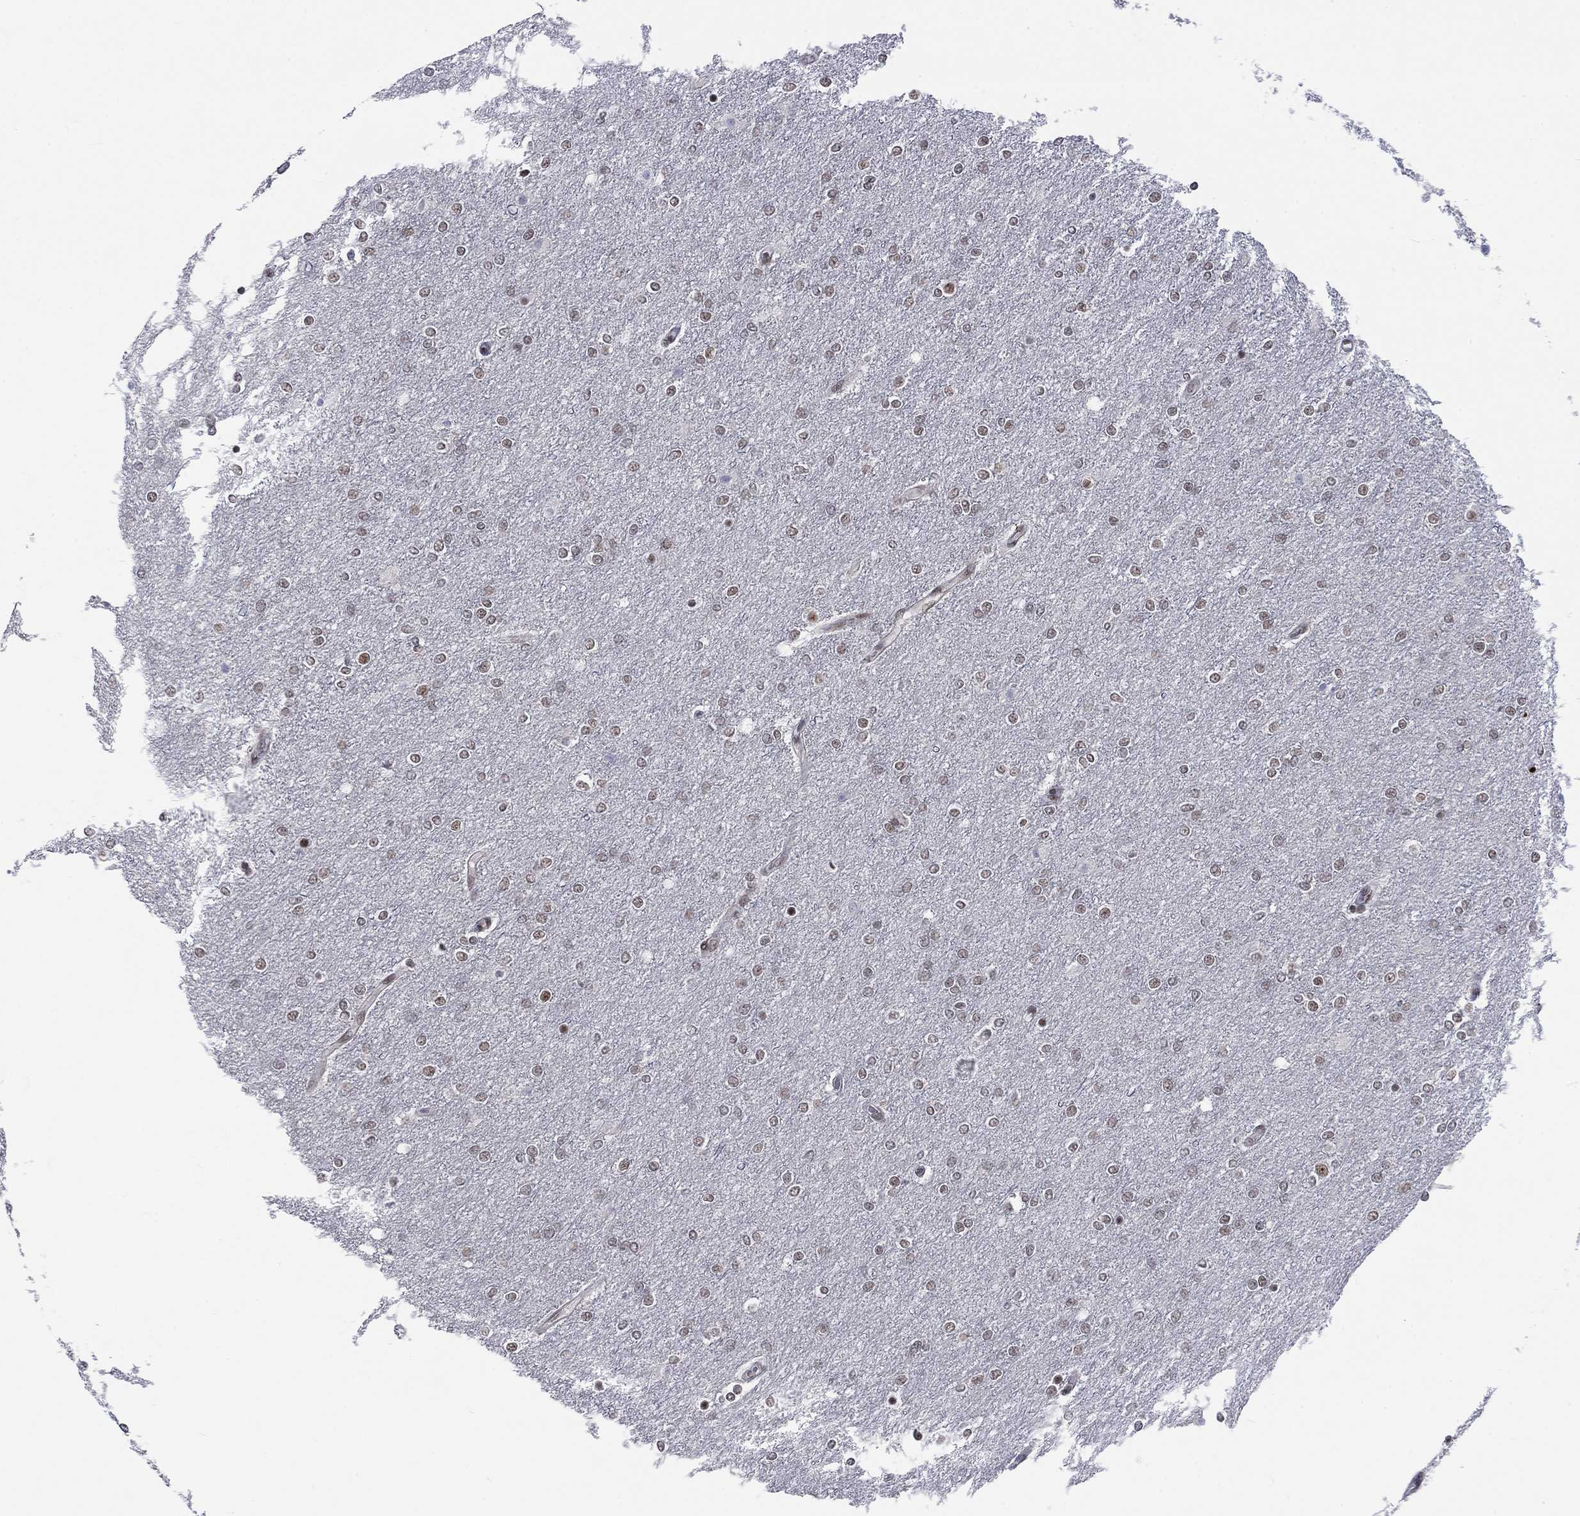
{"staining": {"intensity": "moderate", "quantity": "<25%", "location": "nuclear"}, "tissue": "glioma", "cell_type": "Tumor cells", "image_type": "cancer", "snomed": [{"axis": "morphology", "description": "Glioma, malignant, High grade"}, {"axis": "topography", "description": "Brain"}], "caption": "An image of human glioma stained for a protein reveals moderate nuclear brown staining in tumor cells. The protein of interest is shown in brown color, while the nuclei are stained blue.", "gene": "FYTTD1", "patient": {"sex": "female", "age": 61}}